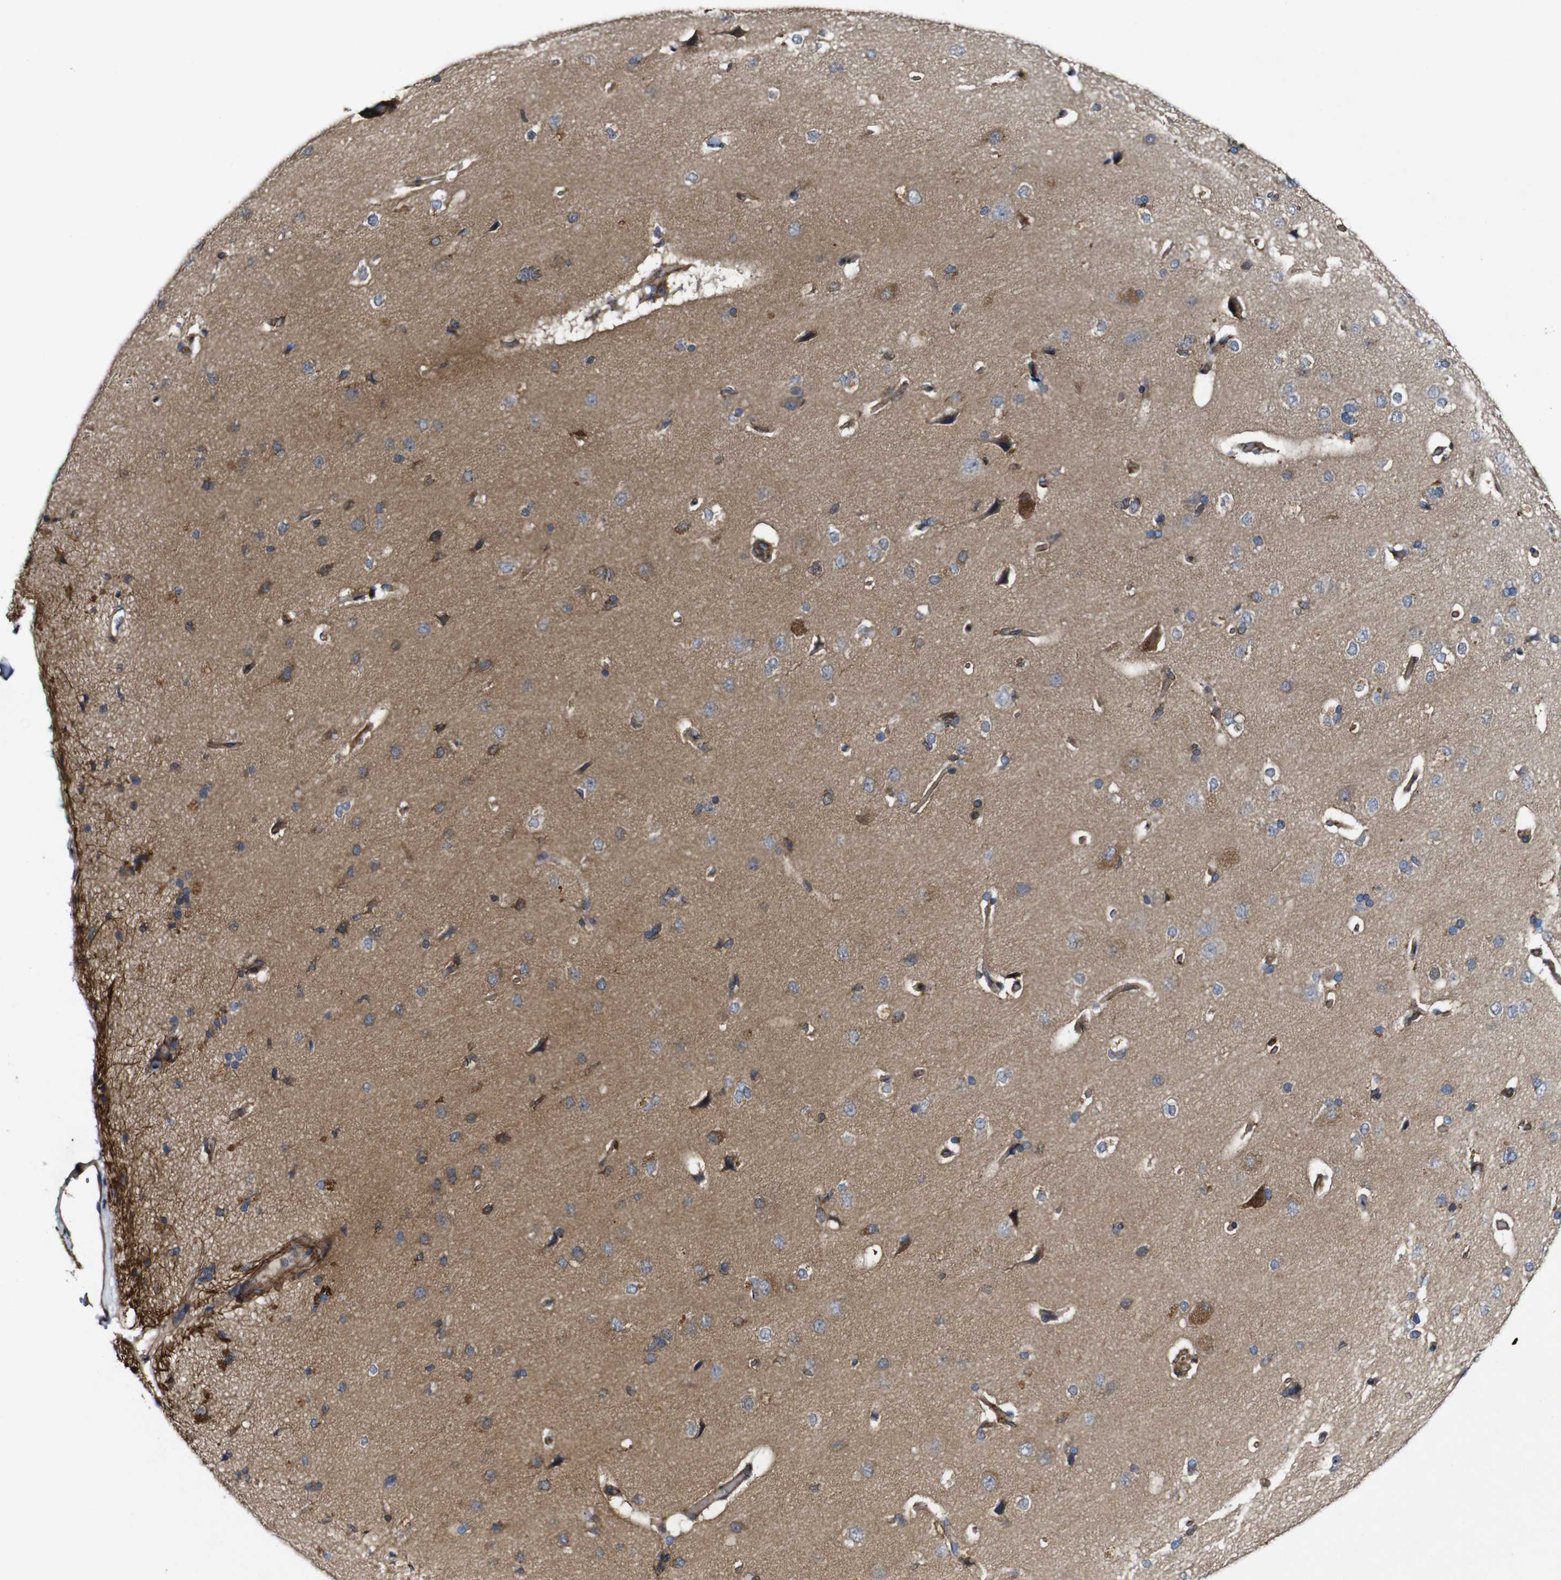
{"staining": {"intensity": "moderate", "quantity": ">75%", "location": "cytoplasmic/membranous"}, "tissue": "cerebral cortex", "cell_type": "Endothelial cells", "image_type": "normal", "snomed": [{"axis": "morphology", "description": "Normal tissue, NOS"}, {"axis": "topography", "description": "Cerebral cortex"}], "caption": "Protein staining of benign cerebral cortex reveals moderate cytoplasmic/membranous staining in about >75% of endothelial cells.", "gene": "GSDME", "patient": {"sex": "male", "age": 62}}